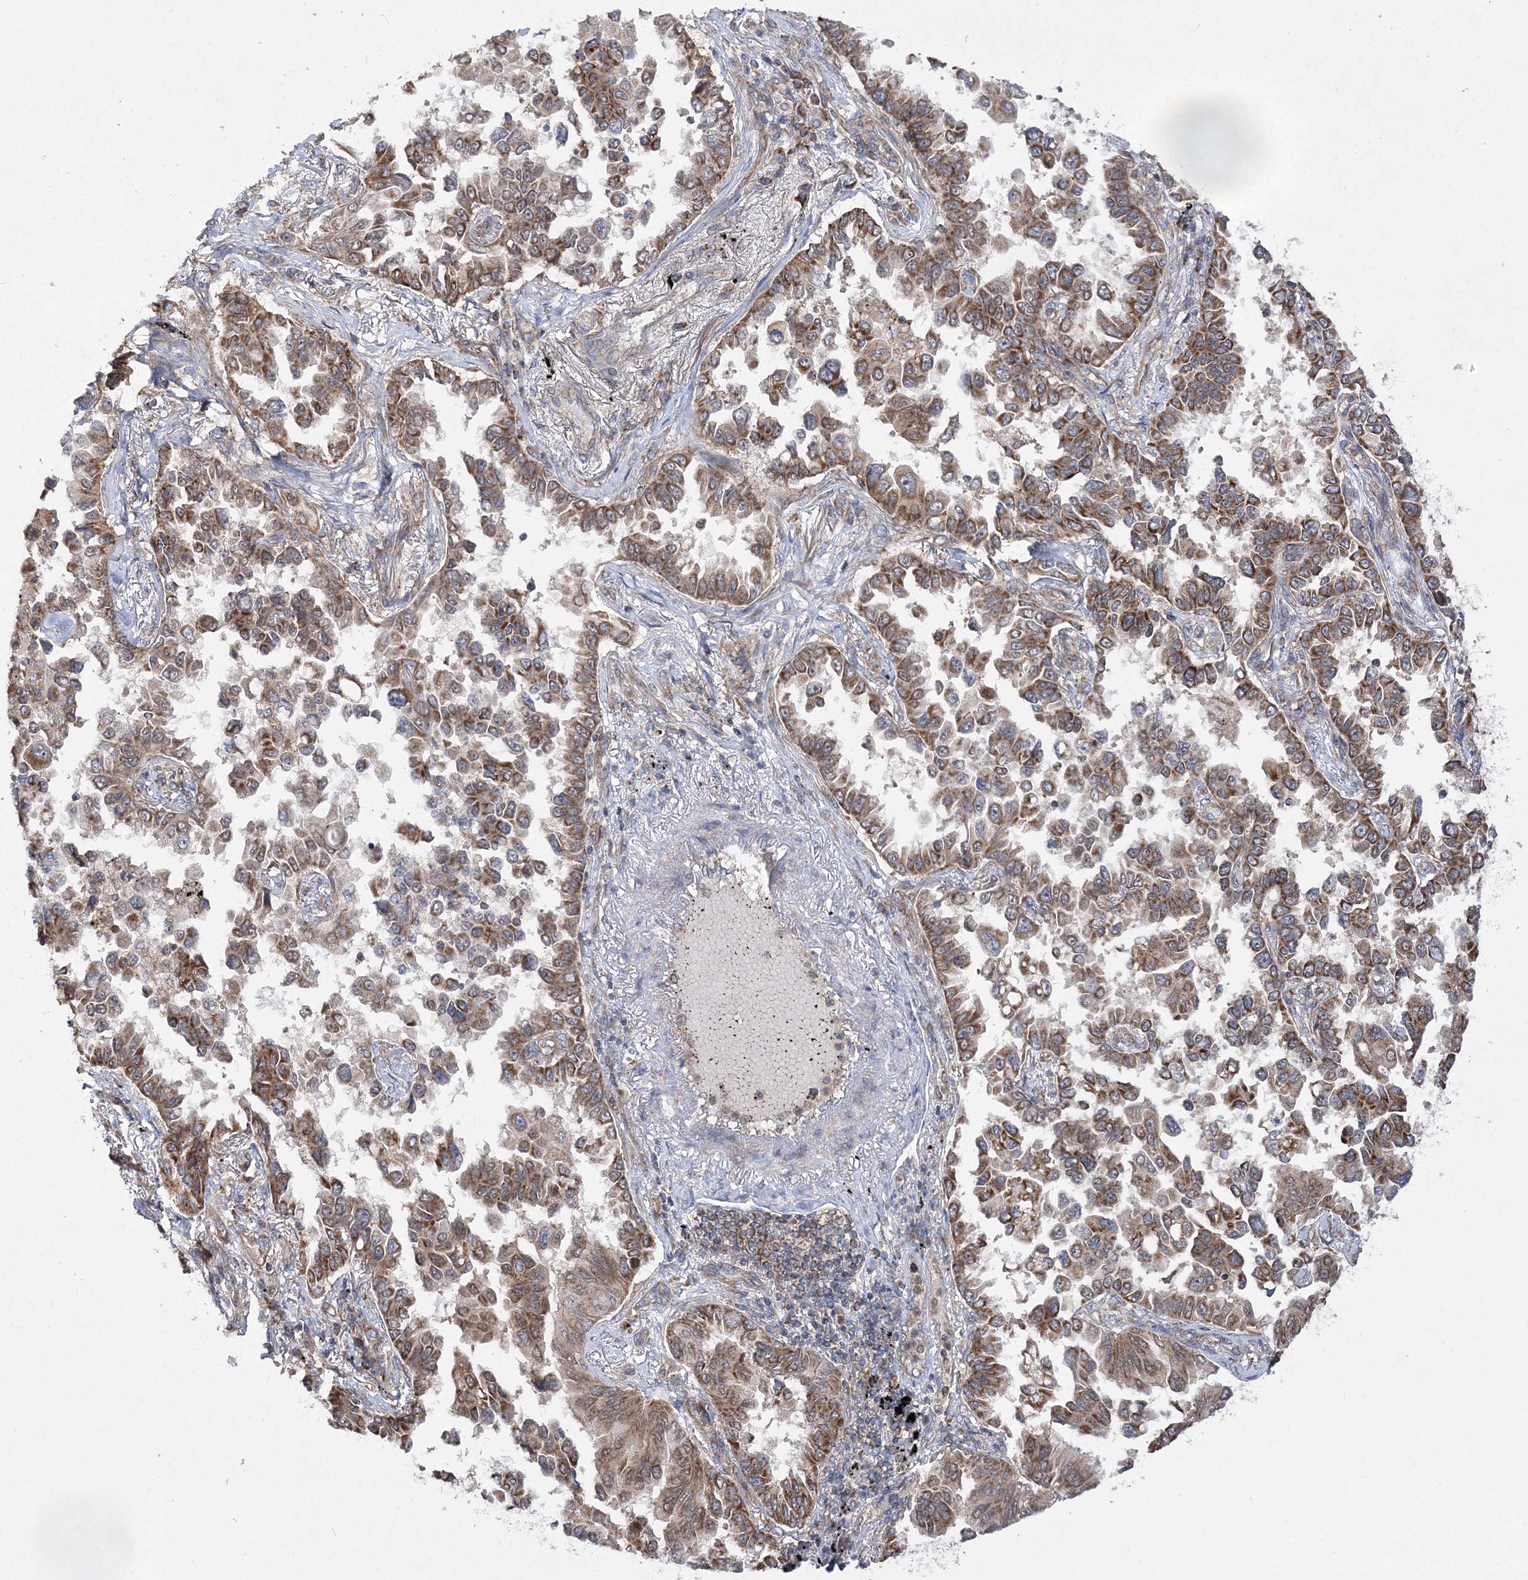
{"staining": {"intensity": "moderate", "quantity": ">75%", "location": "cytoplasmic/membranous"}, "tissue": "lung cancer", "cell_type": "Tumor cells", "image_type": "cancer", "snomed": [{"axis": "morphology", "description": "Adenocarcinoma, NOS"}, {"axis": "topography", "description": "Lung"}], "caption": "Immunohistochemical staining of lung cancer demonstrates medium levels of moderate cytoplasmic/membranous expression in approximately >75% of tumor cells.", "gene": "DNAJC13", "patient": {"sex": "female", "age": 67}}